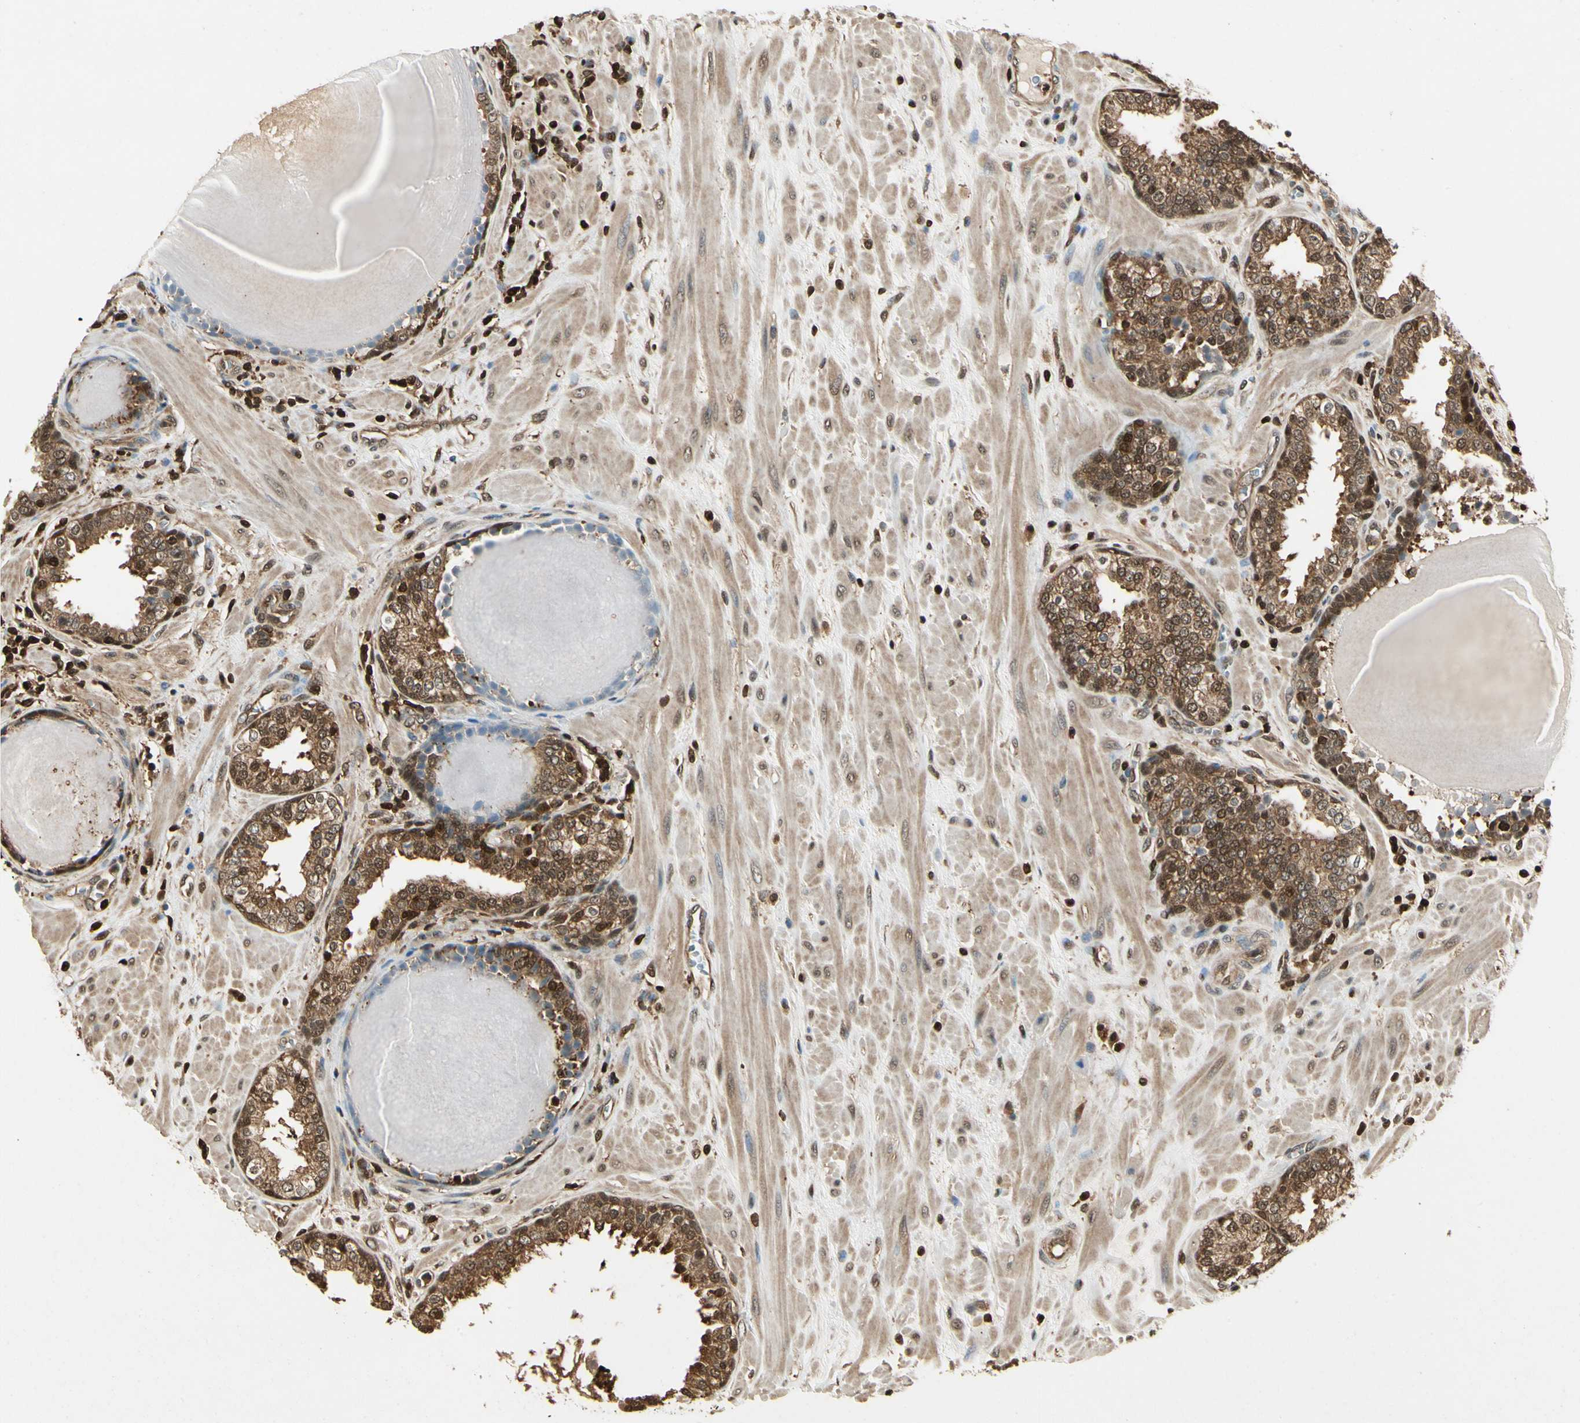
{"staining": {"intensity": "moderate", "quantity": ">75%", "location": "cytoplasmic/membranous"}, "tissue": "prostate", "cell_type": "Glandular cells", "image_type": "normal", "snomed": [{"axis": "morphology", "description": "Normal tissue, NOS"}, {"axis": "topography", "description": "Prostate"}], "caption": "Protein staining exhibits moderate cytoplasmic/membranous expression in approximately >75% of glandular cells in normal prostate. Nuclei are stained in blue.", "gene": "YWHAB", "patient": {"sex": "male", "age": 51}}